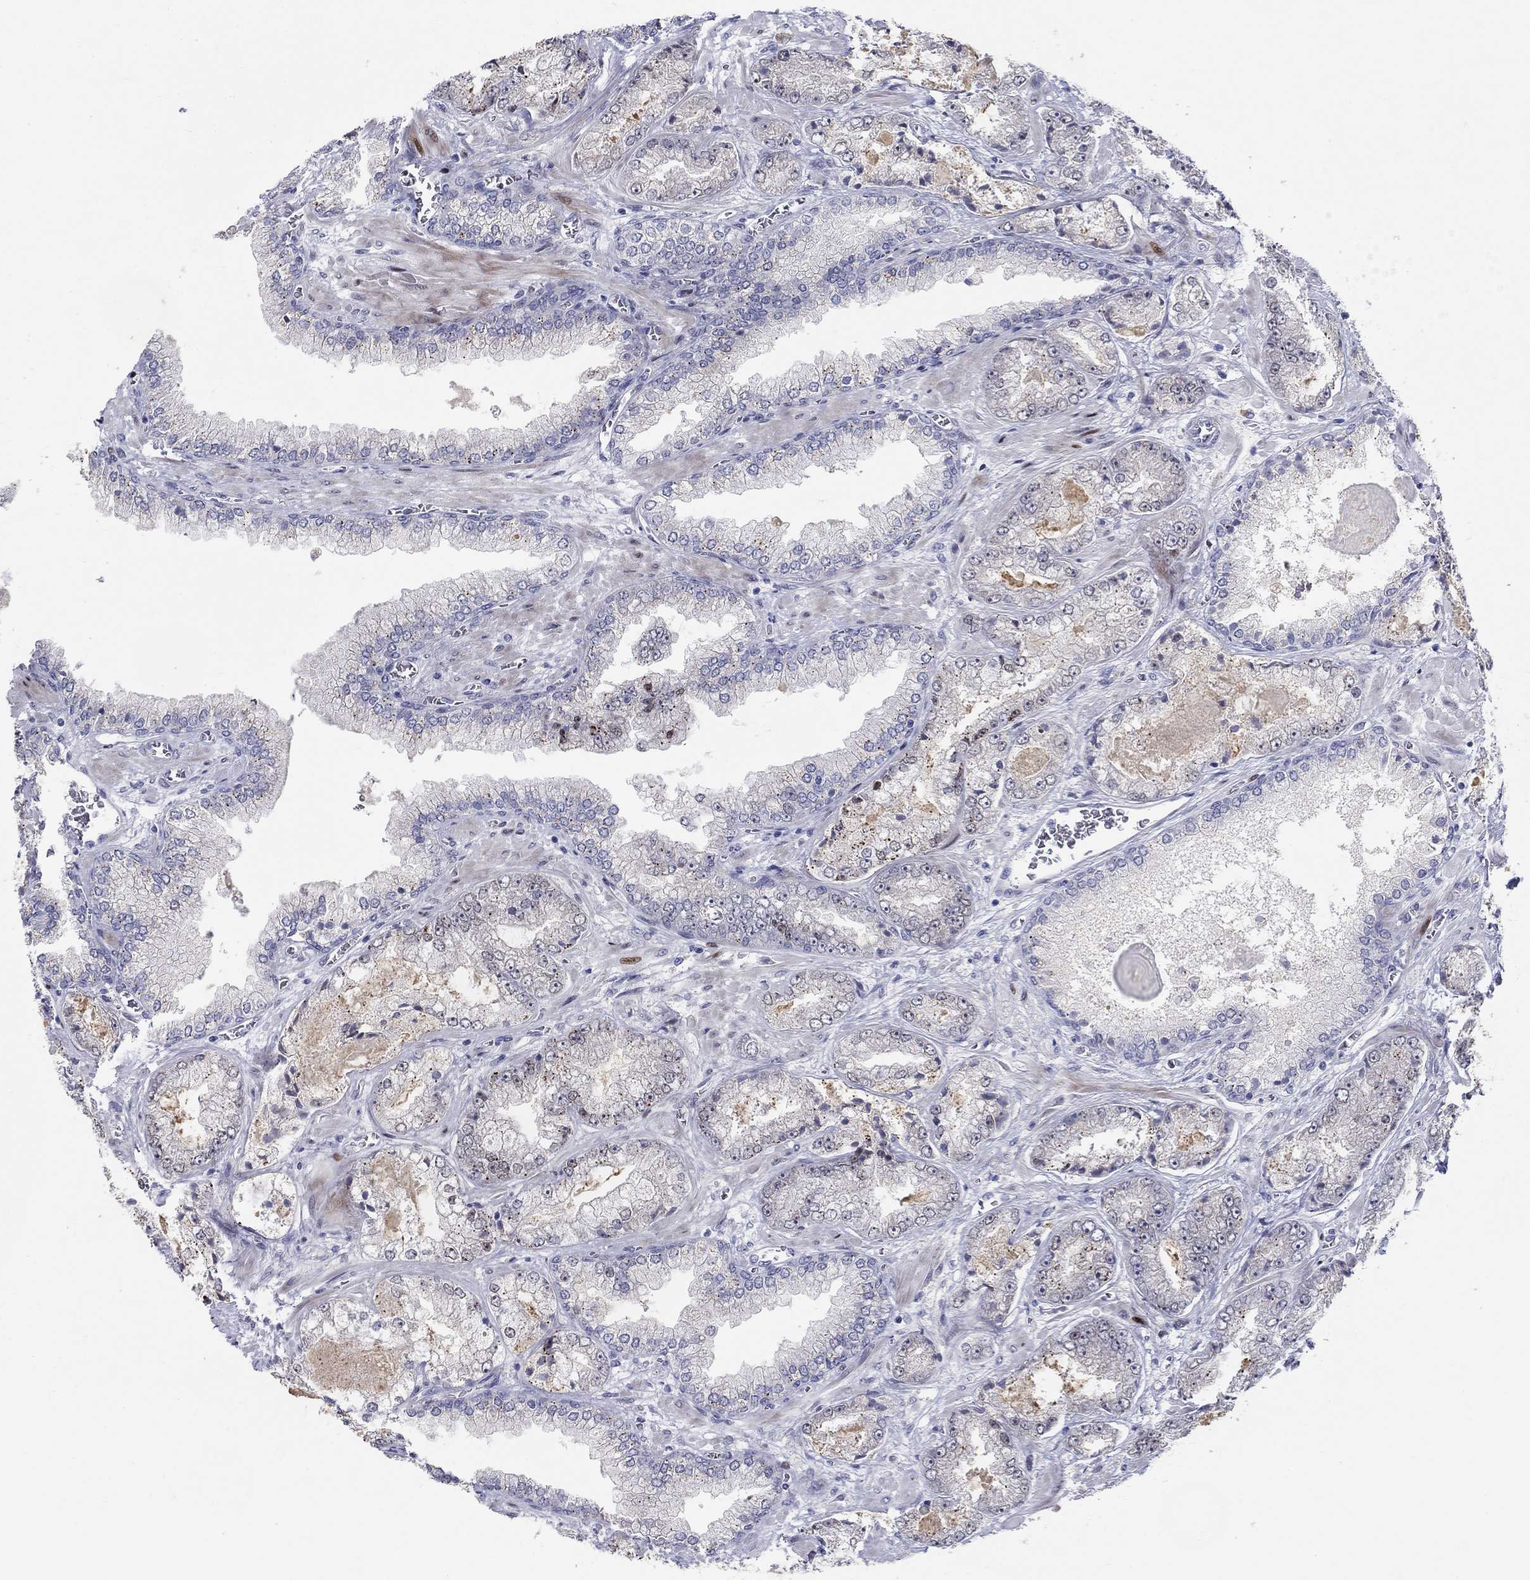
{"staining": {"intensity": "negative", "quantity": "none", "location": "none"}, "tissue": "prostate cancer", "cell_type": "Tumor cells", "image_type": "cancer", "snomed": [{"axis": "morphology", "description": "Adenocarcinoma, Low grade"}, {"axis": "topography", "description": "Prostate"}], "caption": "Prostate cancer was stained to show a protein in brown. There is no significant expression in tumor cells. (Stains: DAB immunohistochemistry (IHC) with hematoxylin counter stain, Microscopy: brightfield microscopy at high magnification).", "gene": "RAPGEF5", "patient": {"sex": "male", "age": 57}}